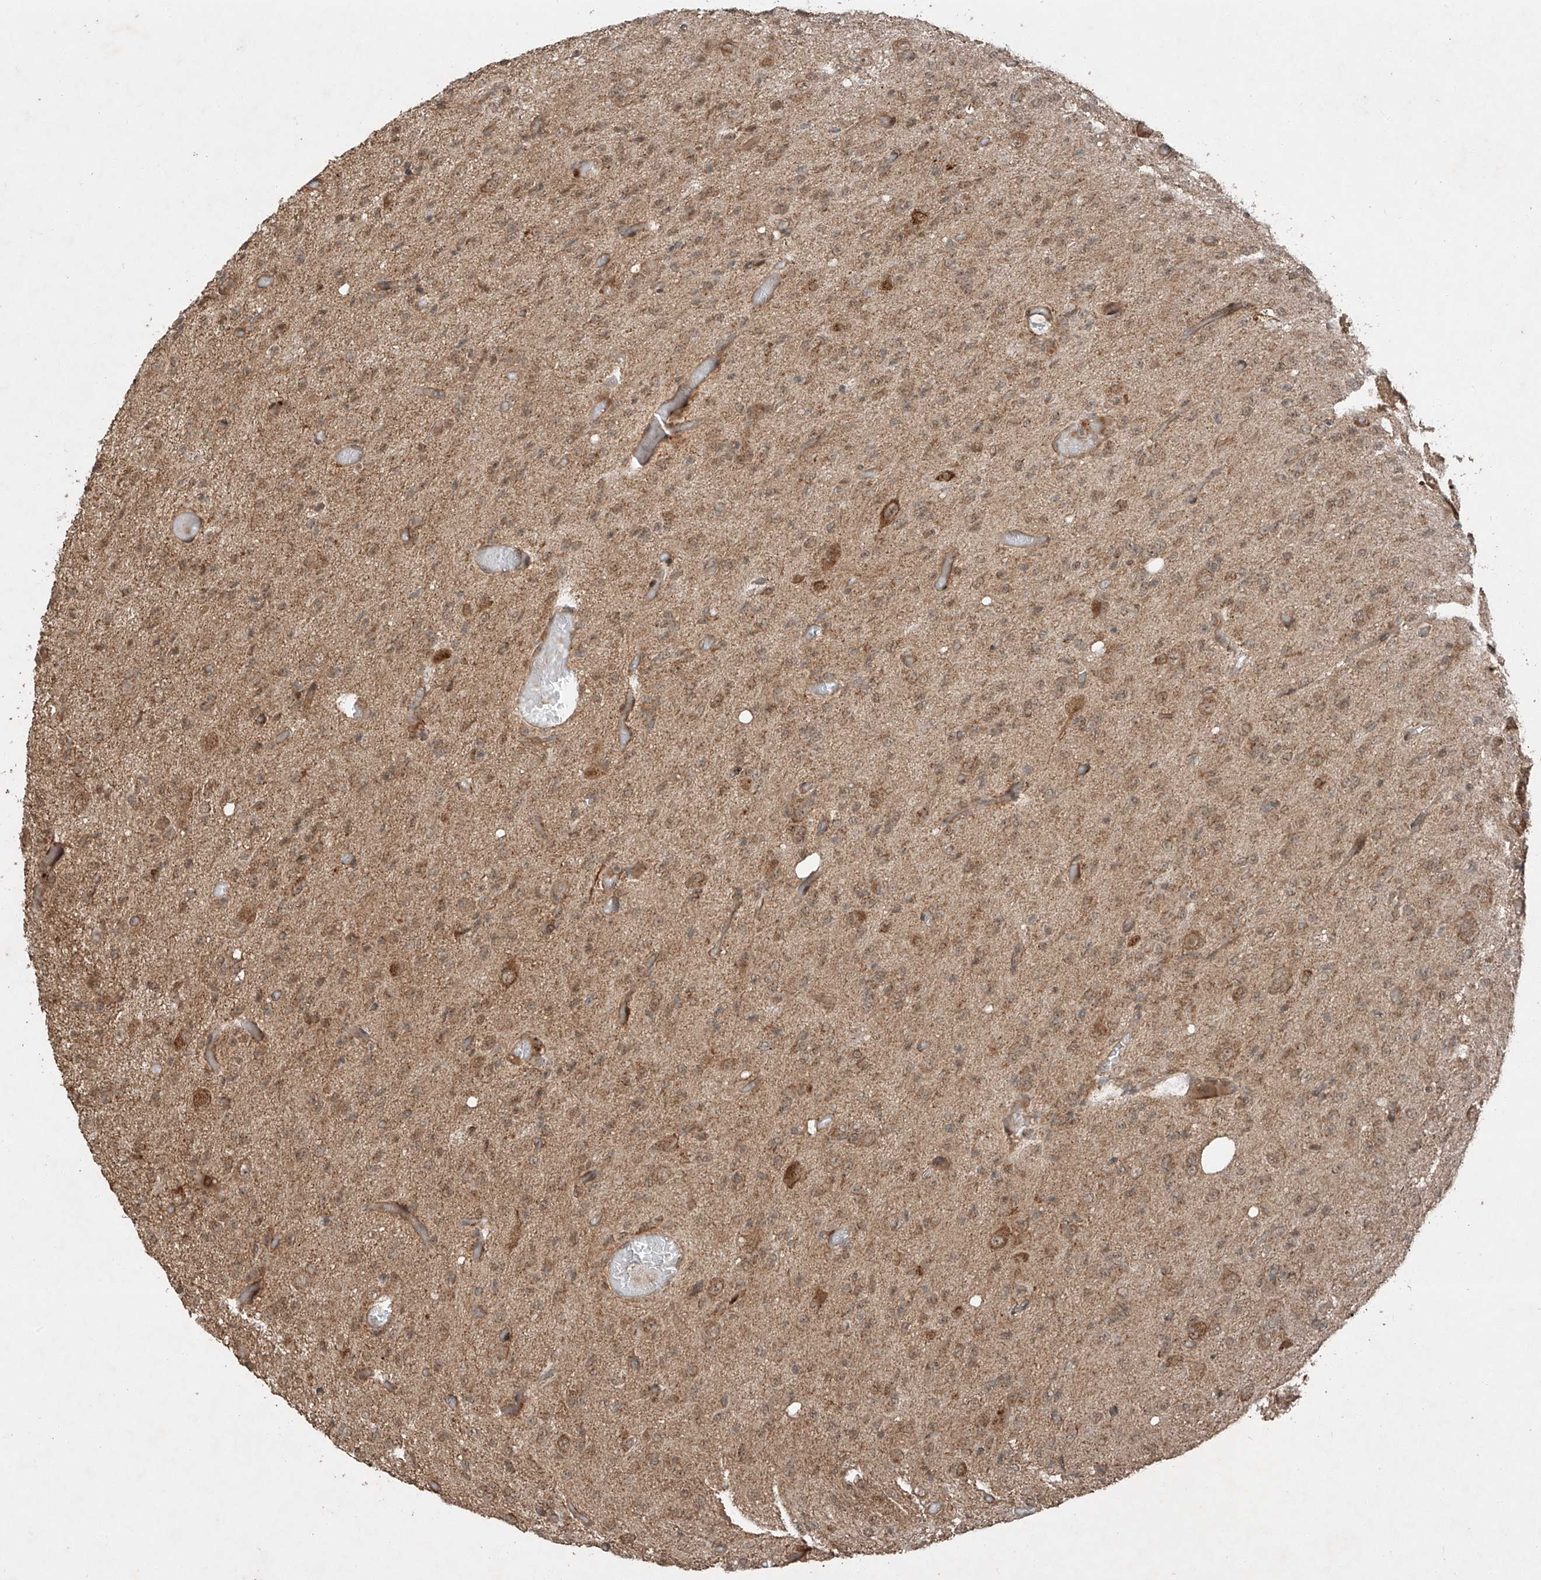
{"staining": {"intensity": "weak", "quantity": "25%-75%", "location": "cytoplasmic/membranous,nuclear"}, "tissue": "glioma", "cell_type": "Tumor cells", "image_type": "cancer", "snomed": [{"axis": "morphology", "description": "Glioma, malignant, High grade"}, {"axis": "topography", "description": "Brain"}], "caption": "Immunohistochemistry of glioma reveals low levels of weak cytoplasmic/membranous and nuclear expression in about 25%-75% of tumor cells.", "gene": "ZNF620", "patient": {"sex": "female", "age": 59}}